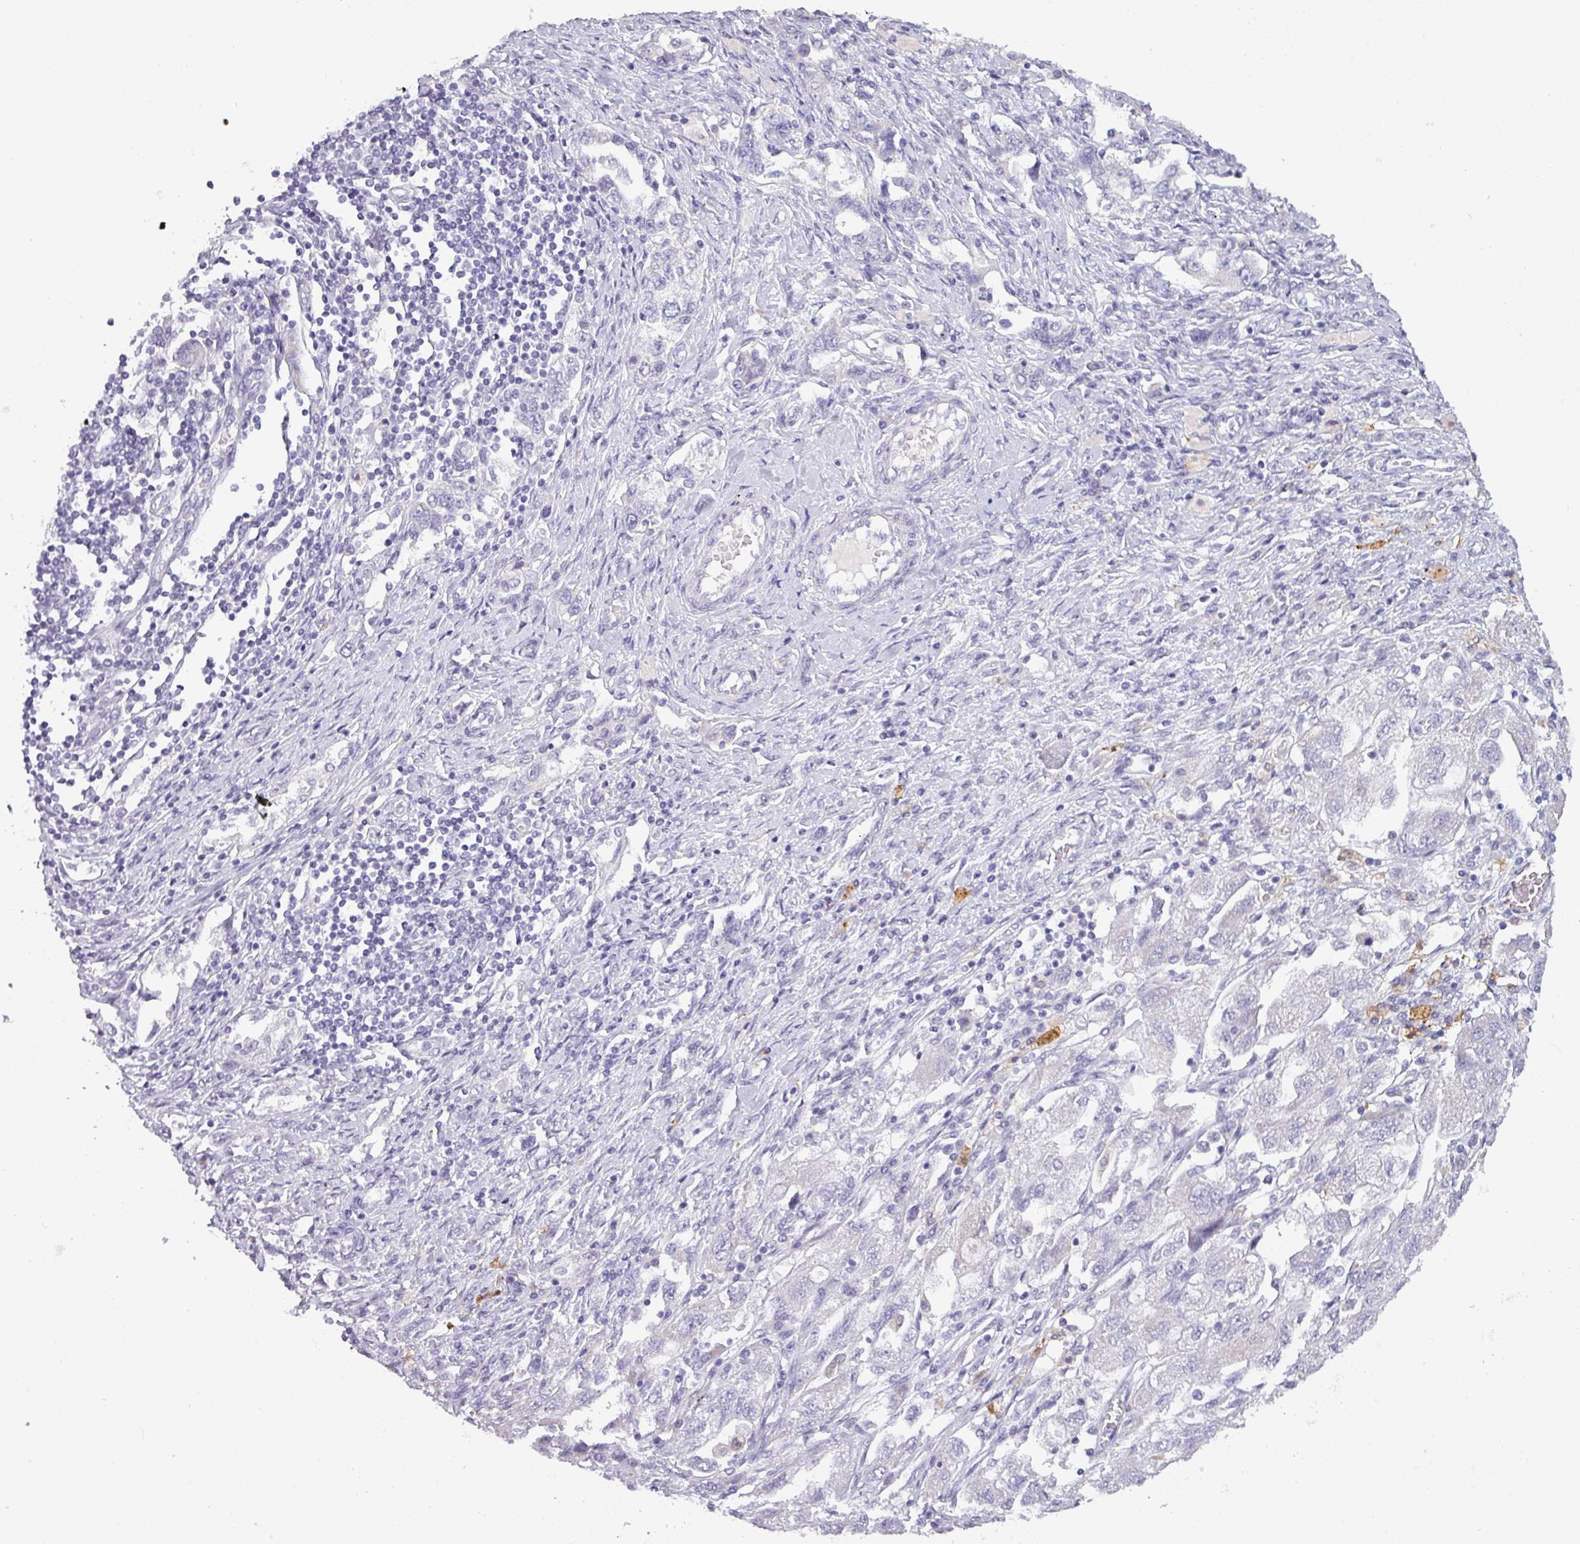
{"staining": {"intensity": "negative", "quantity": "none", "location": "none"}, "tissue": "ovarian cancer", "cell_type": "Tumor cells", "image_type": "cancer", "snomed": [{"axis": "morphology", "description": "Carcinoma, NOS"}, {"axis": "morphology", "description": "Cystadenocarcinoma, serous, NOS"}, {"axis": "topography", "description": "Ovary"}], "caption": "Tumor cells show no significant staining in ovarian cancer (carcinoma).", "gene": "SLC26A9", "patient": {"sex": "female", "age": 69}}